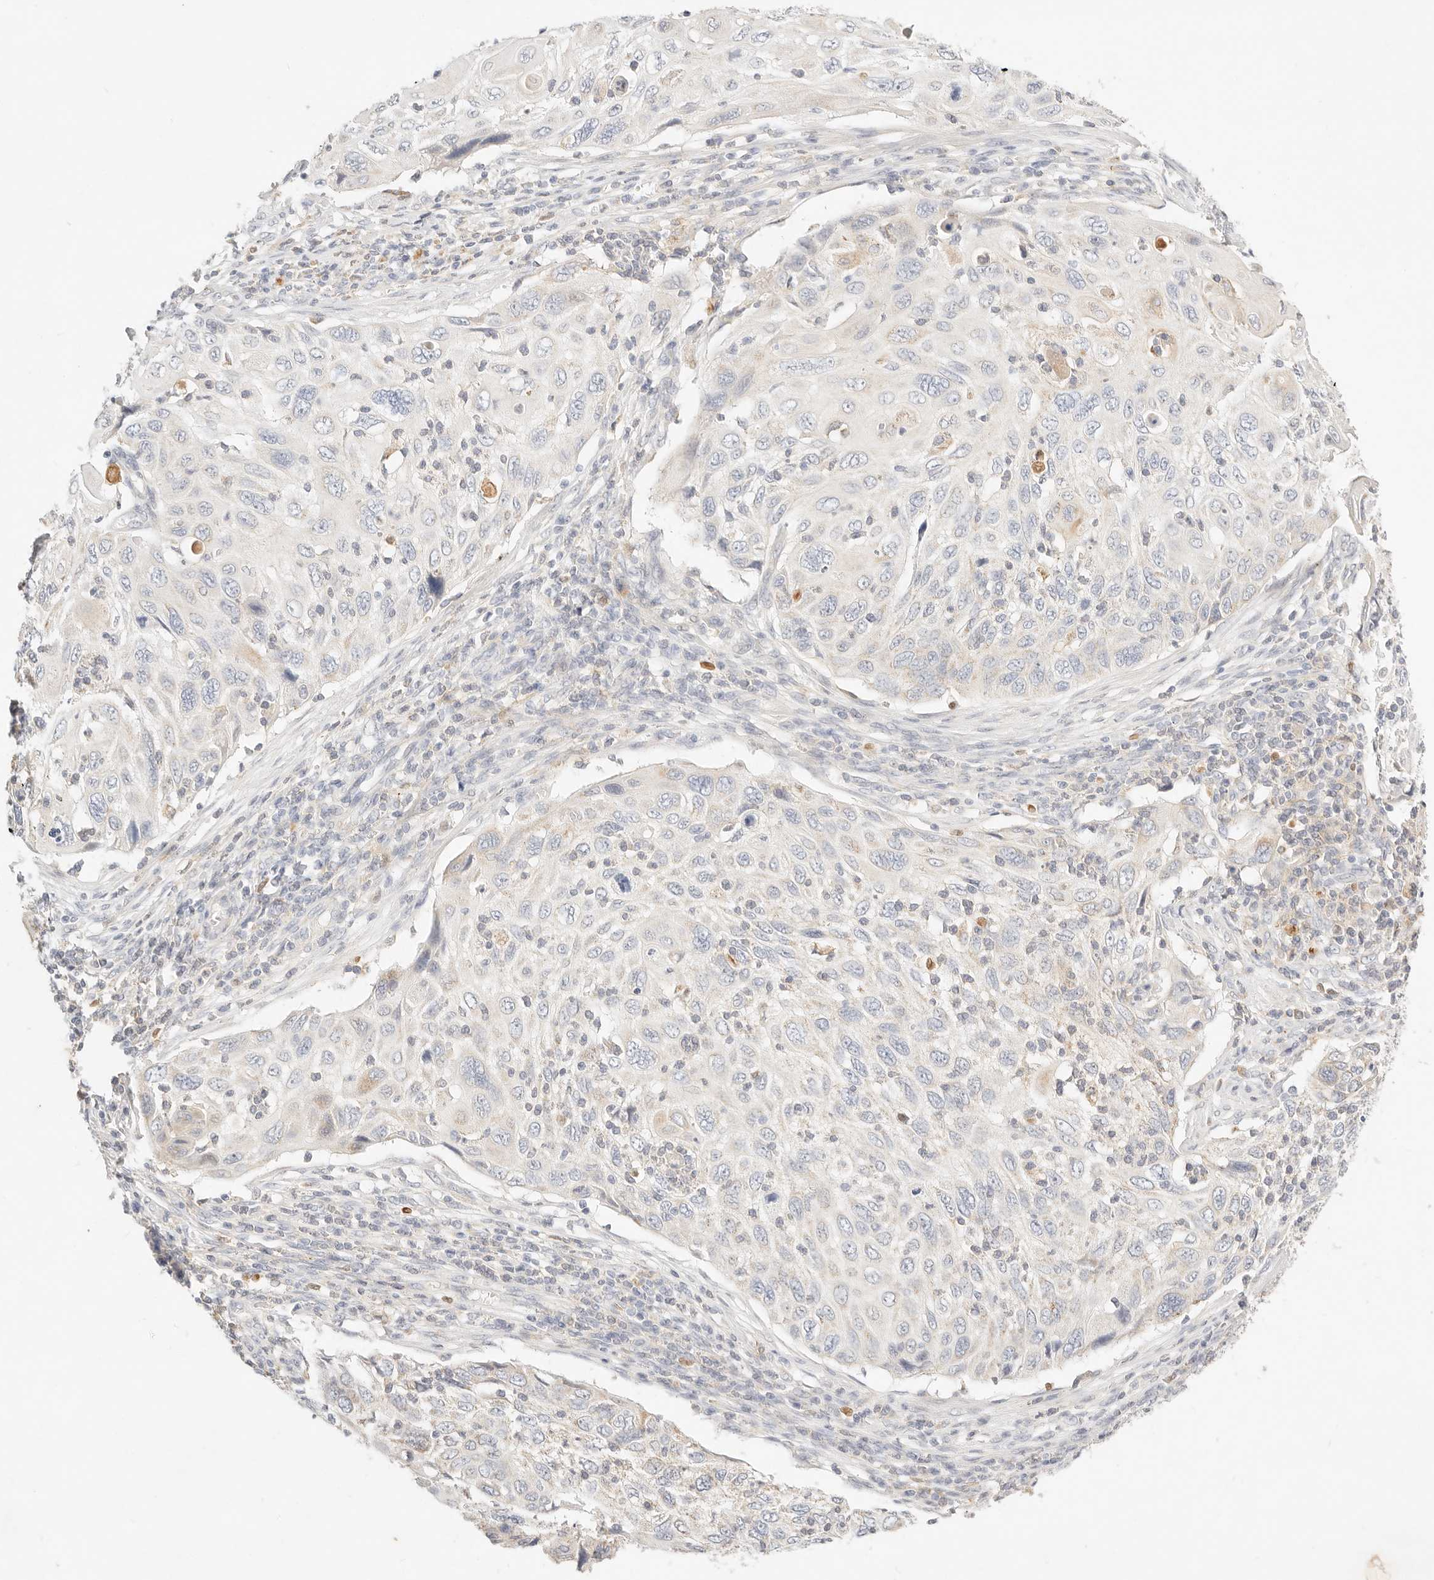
{"staining": {"intensity": "negative", "quantity": "none", "location": "none"}, "tissue": "cervical cancer", "cell_type": "Tumor cells", "image_type": "cancer", "snomed": [{"axis": "morphology", "description": "Squamous cell carcinoma, NOS"}, {"axis": "topography", "description": "Cervix"}], "caption": "Cervical squamous cell carcinoma was stained to show a protein in brown. There is no significant staining in tumor cells.", "gene": "ACOX1", "patient": {"sex": "female", "age": 70}}